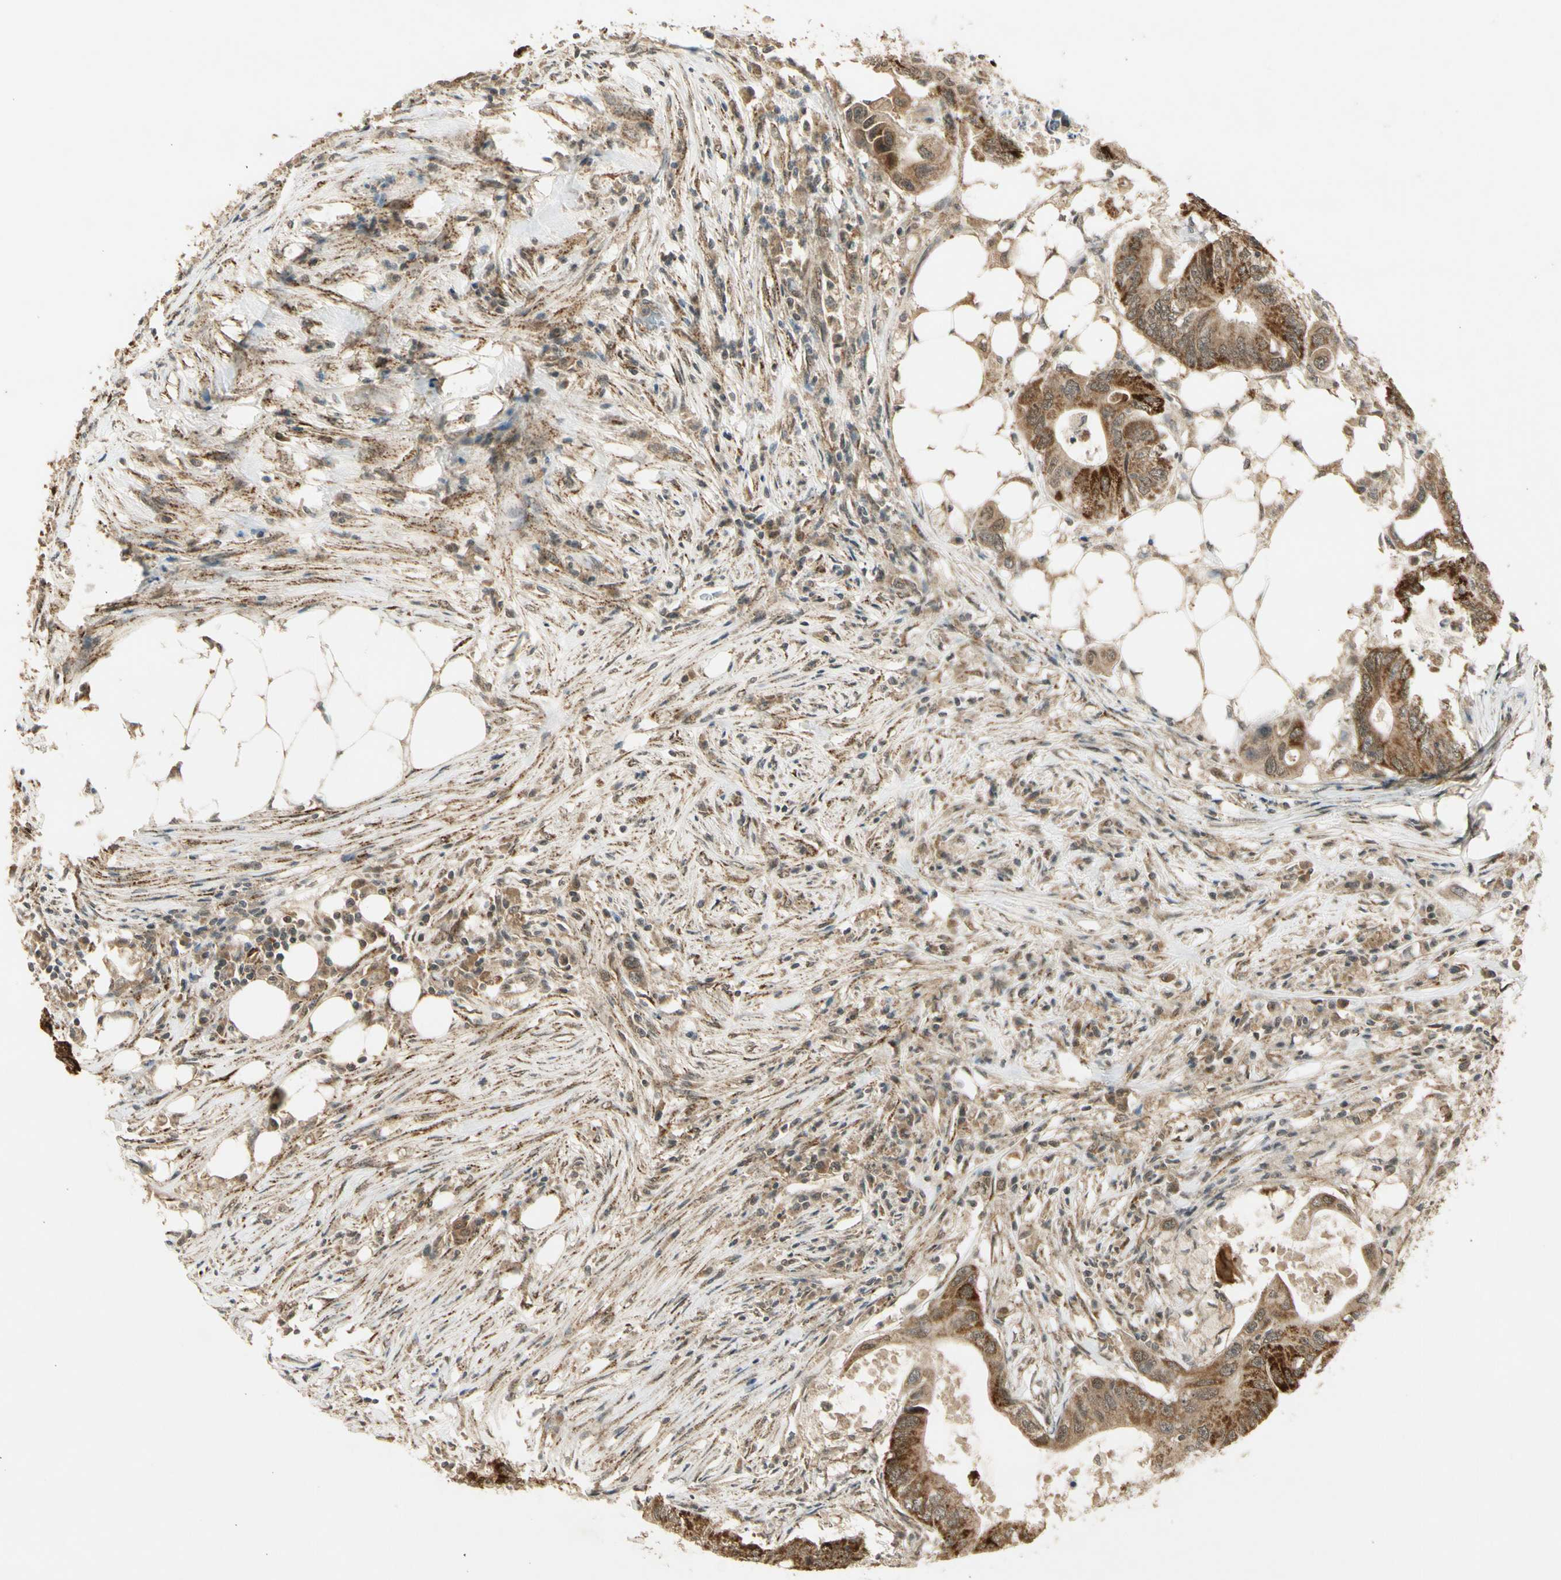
{"staining": {"intensity": "moderate", "quantity": ">75%", "location": "cytoplasmic/membranous,nuclear"}, "tissue": "colorectal cancer", "cell_type": "Tumor cells", "image_type": "cancer", "snomed": [{"axis": "morphology", "description": "Adenocarcinoma, NOS"}, {"axis": "topography", "description": "Colon"}], "caption": "Brown immunohistochemical staining in human adenocarcinoma (colorectal) demonstrates moderate cytoplasmic/membranous and nuclear staining in about >75% of tumor cells.", "gene": "ZNF135", "patient": {"sex": "male", "age": 71}}